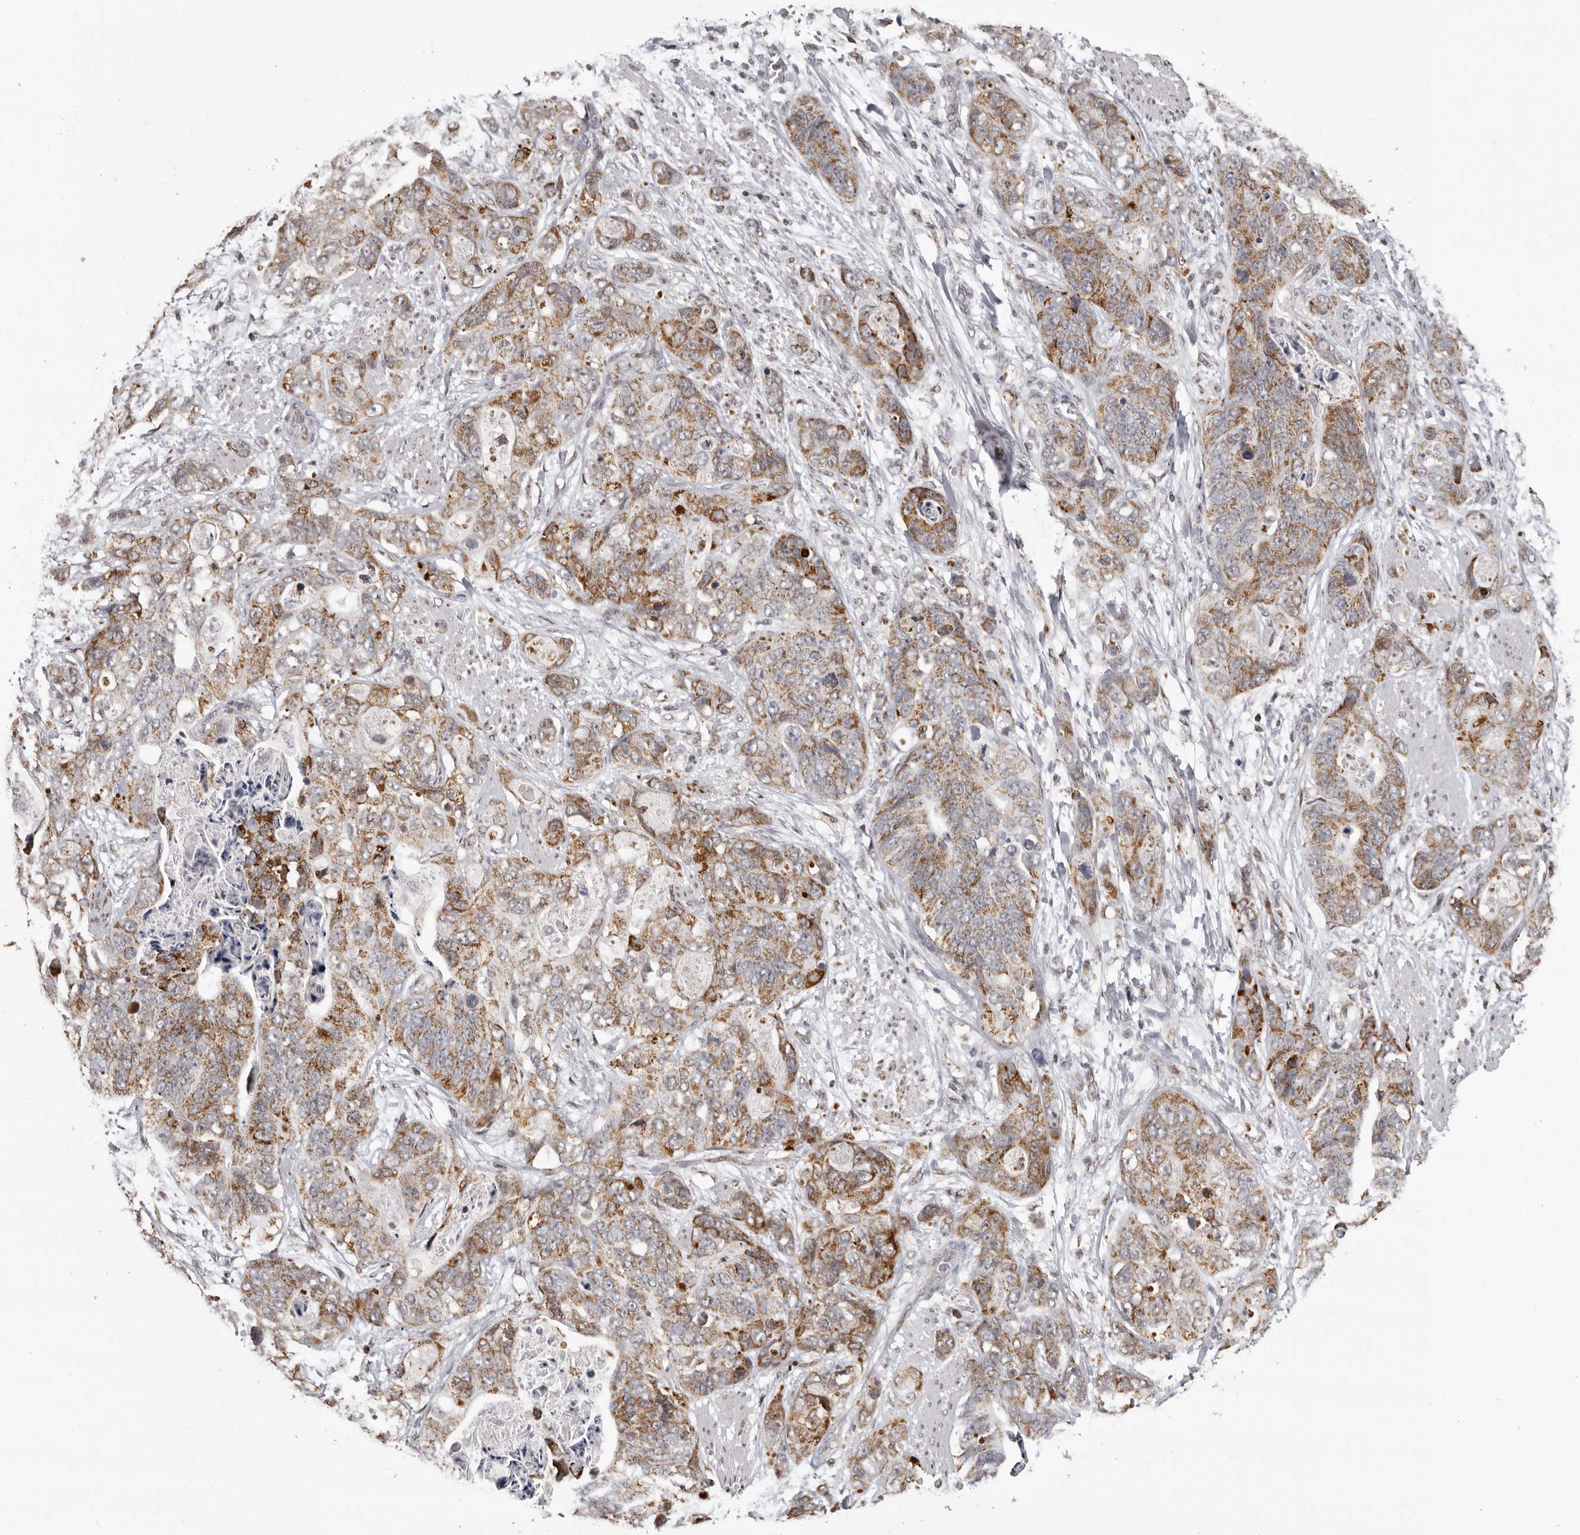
{"staining": {"intensity": "moderate", "quantity": ">75%", "location": "cytoplasmic/membranous"}, "tissue": "stomach cancer", "cell_type": "Tumor cells", "image_type": "cancer", "snomed": [{"axis": "morphology", "description": "Adenocarcinoma, NOS"}, {"axis": "topography", "description": "Stomach"}], "caption": "Human adenocarcinoma (stomach) stained for a protein (brown) displays moderate cytoplasmic/membranous positive staining in about >75% of tumor cells.", "gene": "C17orf99", "patient": {"sex": "female", "age": 89}}